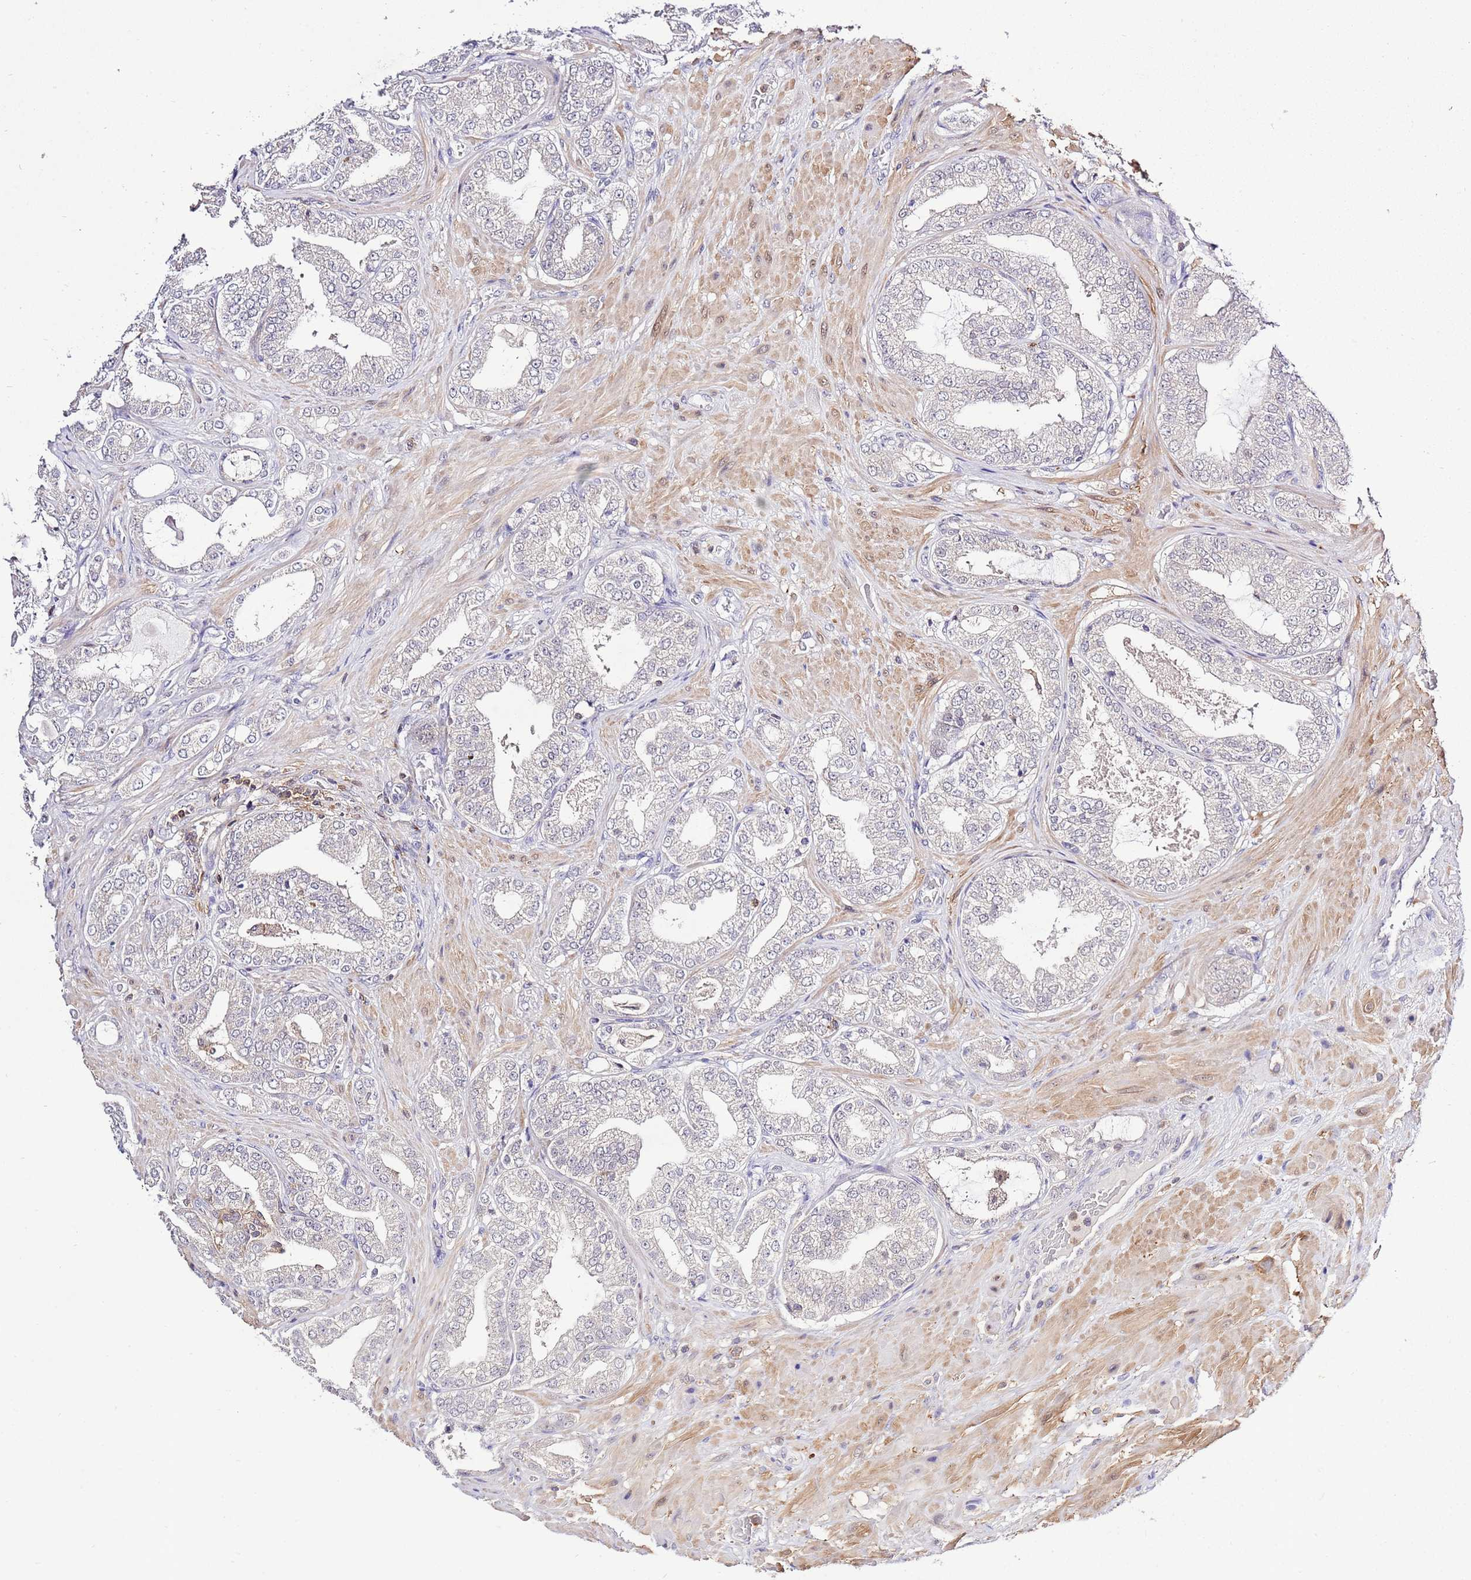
{"staining": {"intensity": "negative", "quantity": "none", "location": "none"}, "tissue": "prostate cancer", "cell_type": "Tumor cells", "image_type": "cancer", "snomed": [{"axis": "morphology", "description": "Adenocarcinoma, Low grade"}, {"axis": "topography", "description": "Prostate"}], "caption": "Protein analysis of low-grade adenocarcinoma (prostate) exhibits no significant expression in tumor cells.", "gene": "EFHD1", "patient": {"sex": "male", "age": 63}}